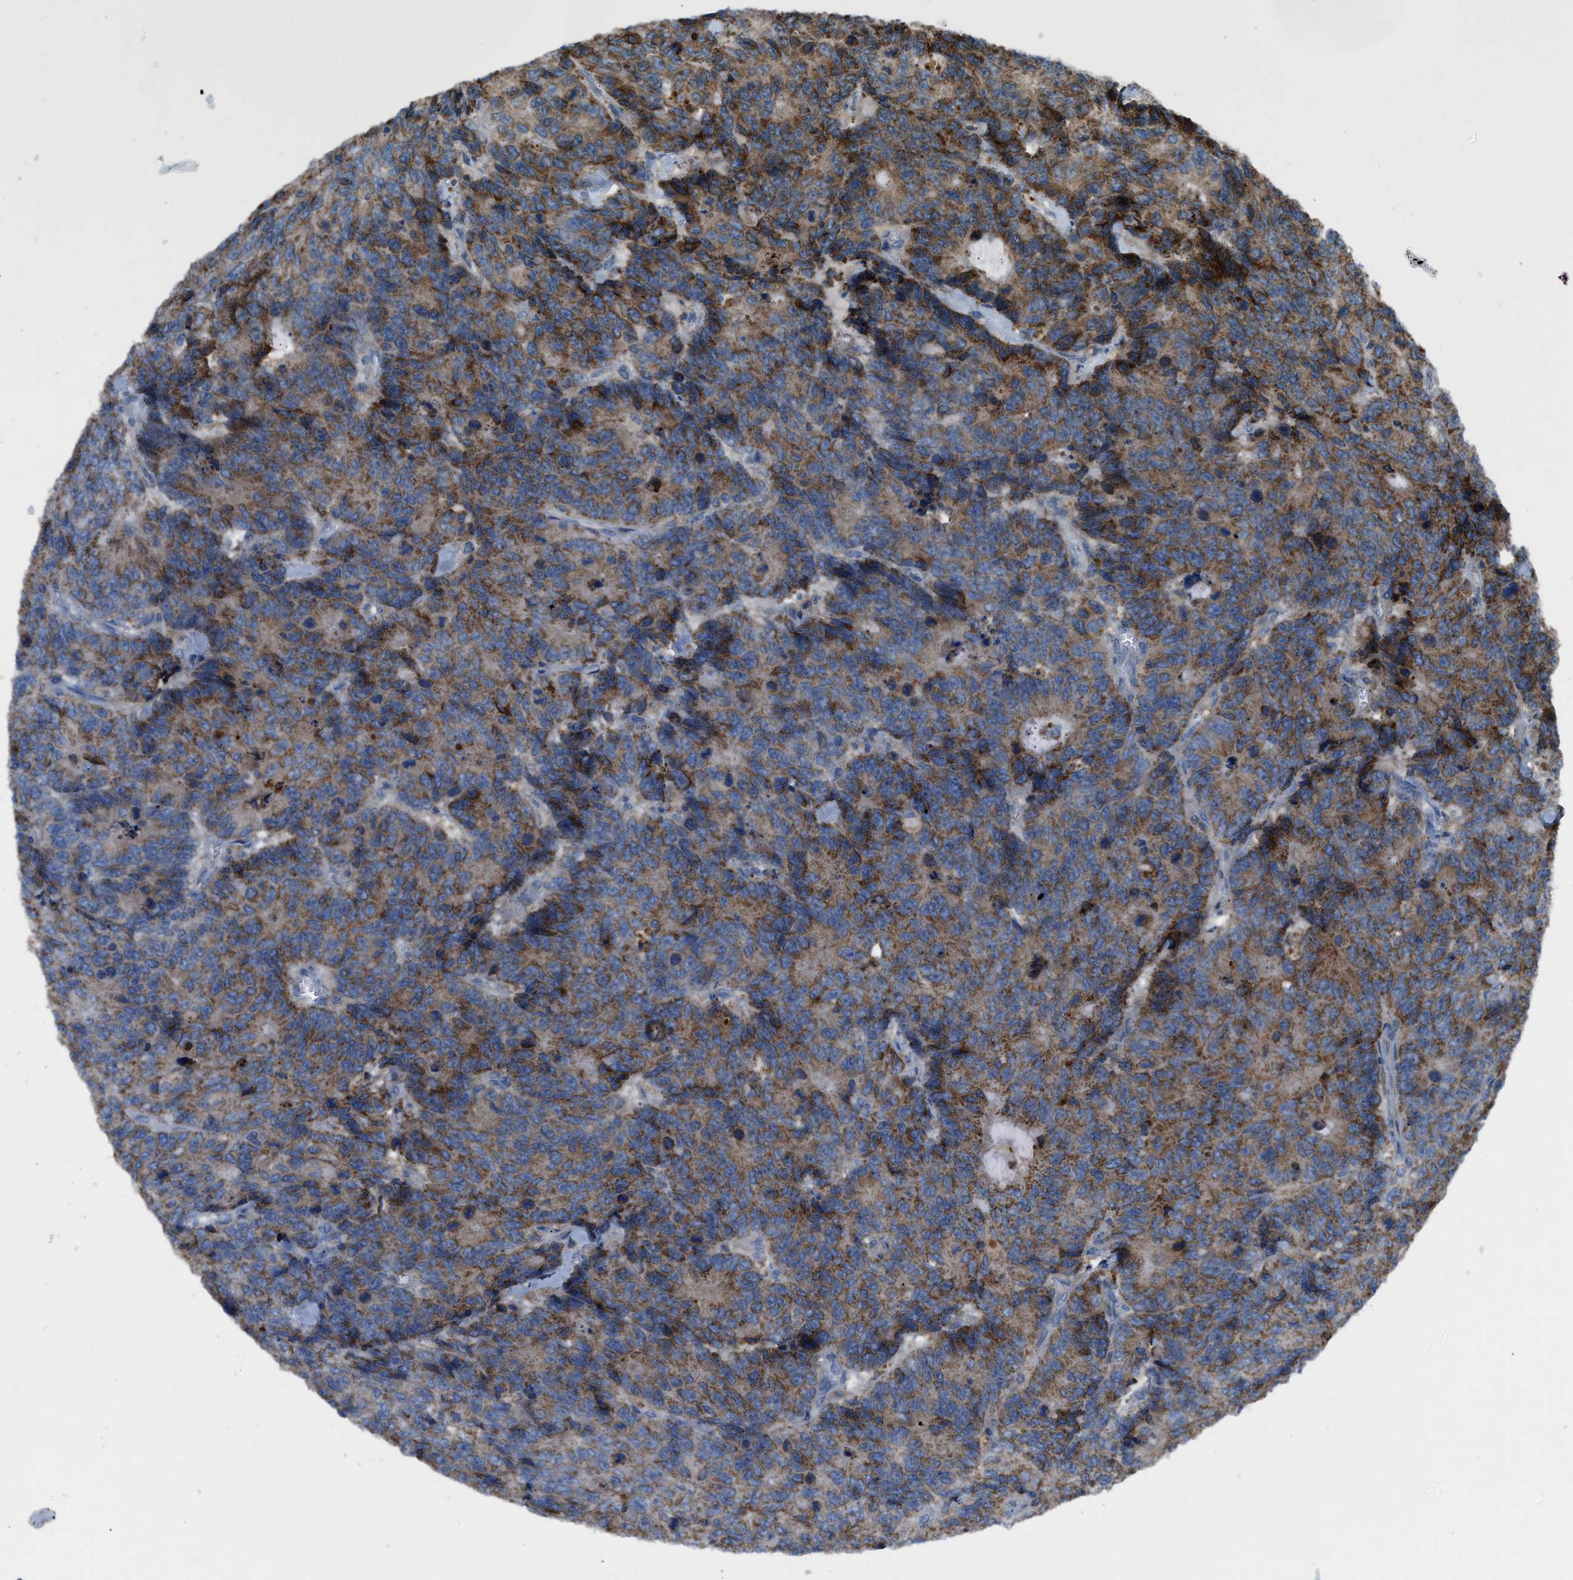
{"staining": {"intensity": "moderate", "quantity": ">75%", "location": "cytoplasmic/membranous"}, "tissue": "colorectal cancer", "cell_type": "Tumor cells", "image_type": "cancer", "snomed": [{"axis": "morphology", "description": "Adenocarcinoma, NOS"}, {"axis": "topography", "description": "Colon"}], "caption": "Immunohistochemistry (IHC) (DAB) staining of colorectal cancer demonstrates moderate cytoplasmic/membranous protein expression in about >75% of tumor cells. (Brightfield microscopy of DAB IHC at high magnification).", "gene": "PAFAH2", "patient": {"sex": "male", "age": 87}}